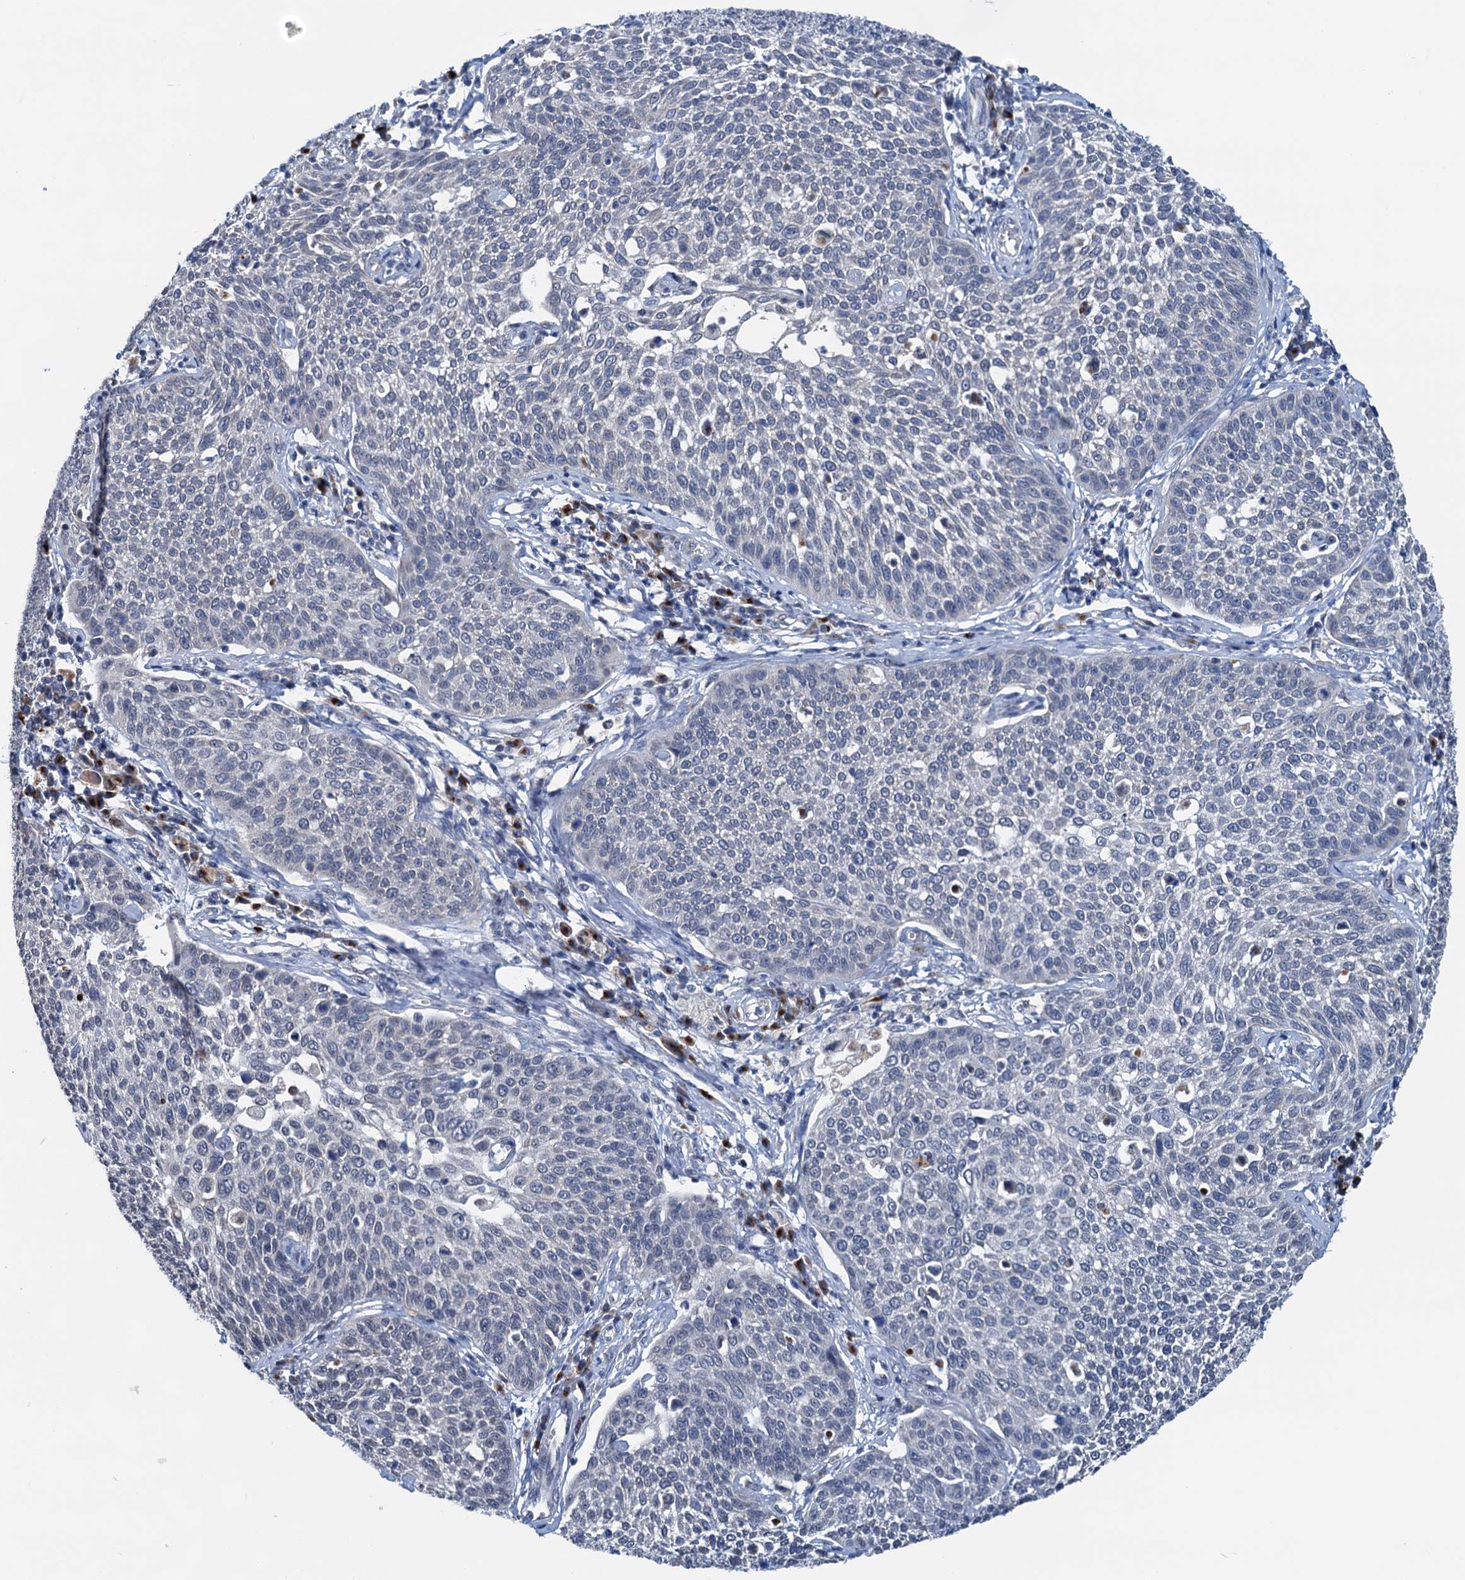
{"staining": {"intensity": "negative", "quantity": "none", "location": "none"}, "tissue": "cervical cancer", "cell_type": "Tumor cells", "image_type": "cancer", "snomed": [{"axis": "morphology", "description": "Squamous cell carcinoma, NOS"}, {"axis": "topography", "description": "Cervix"}], "caption": "A high-resolution micrograph shows IHC staining of cervical cancer (squamous cell carcinoma), which exhibits no significant expression in tumor cells. (DAB IHC, high magnification).", "gene": "SHLD1", "patient": {"sex": "female", "age": 34}}